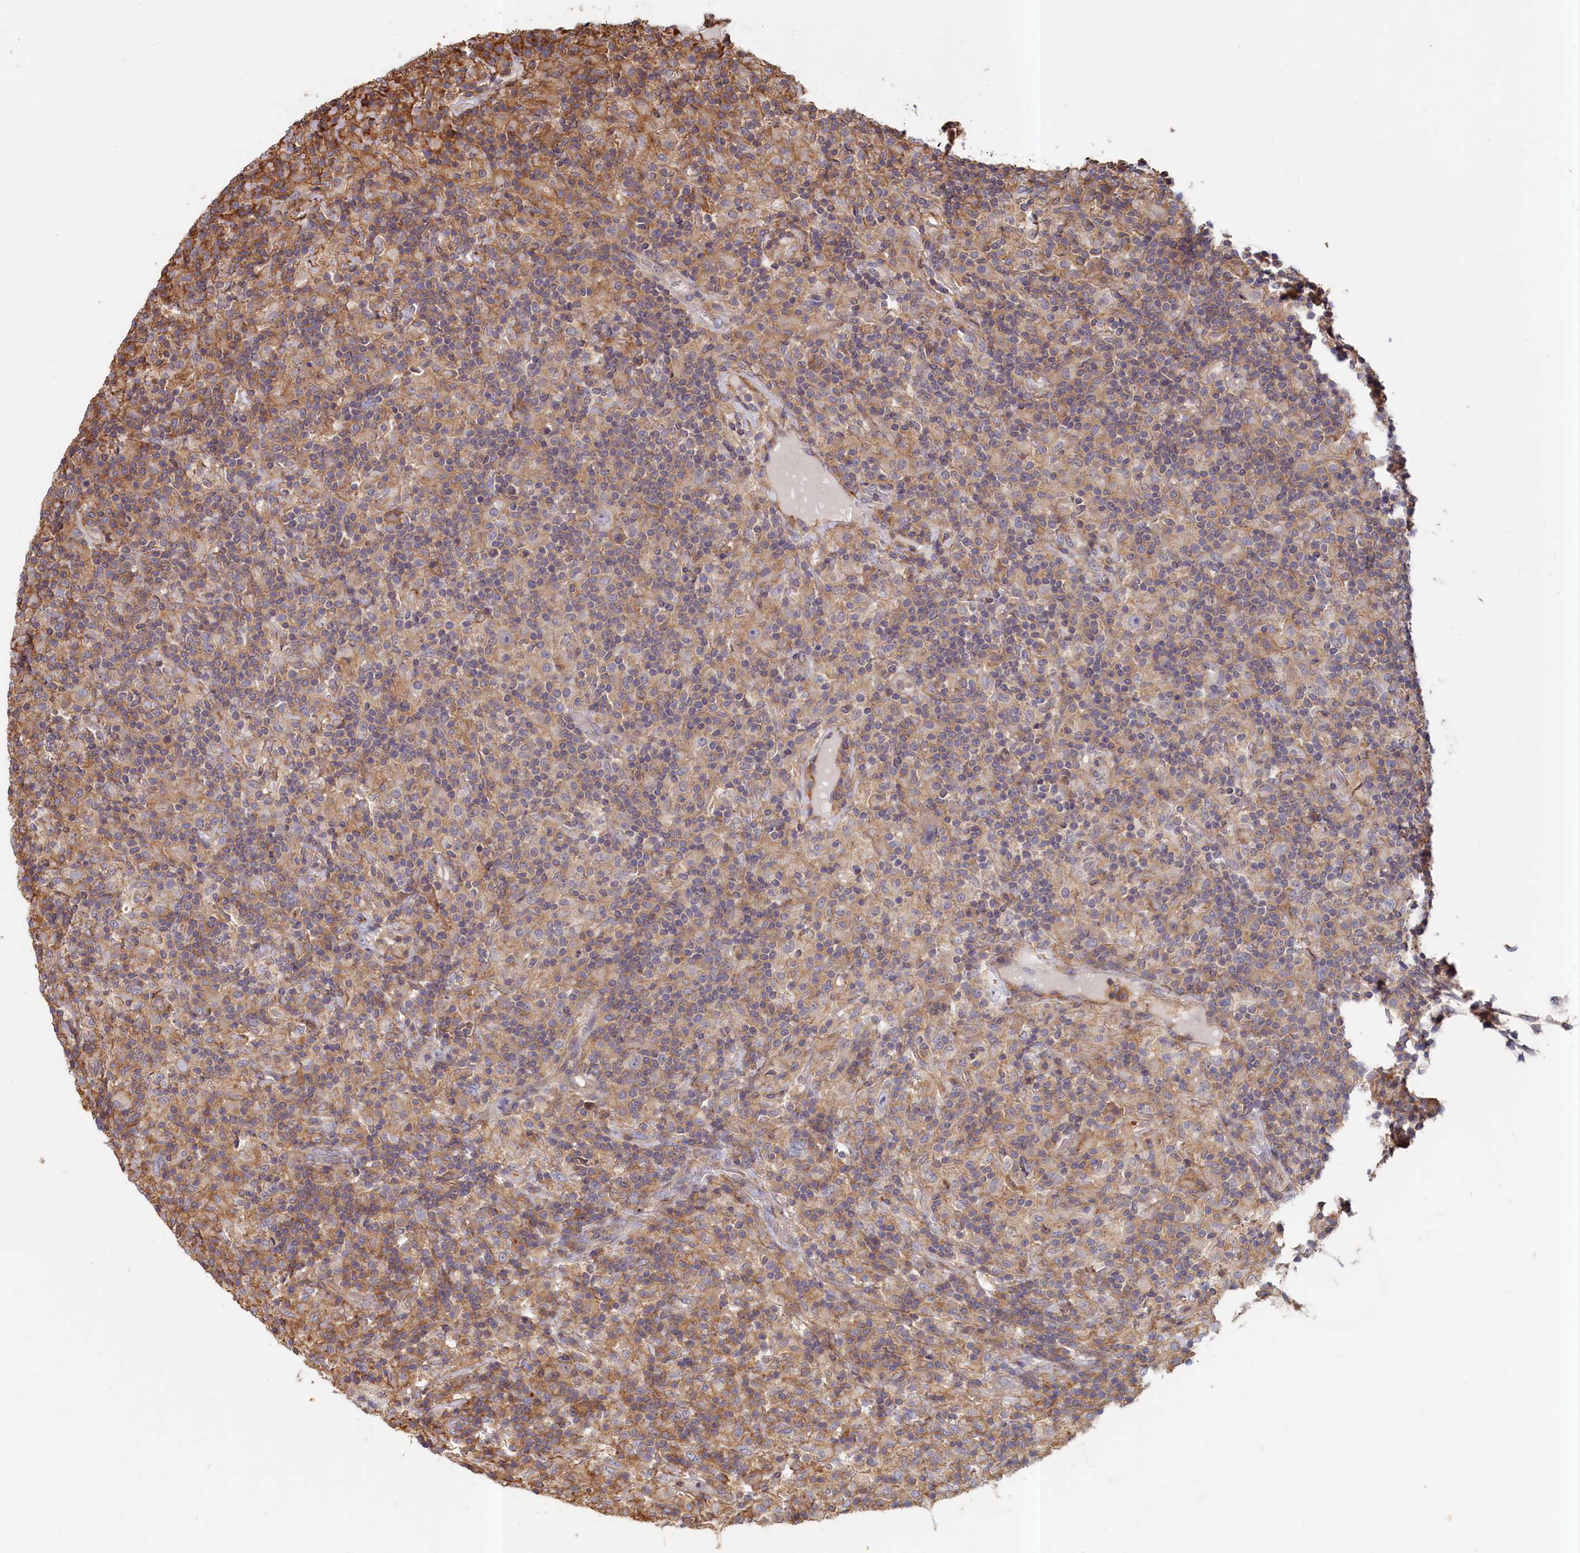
{"staining": {"intensity": "negative", "quantity": "none", "location": "none"}, "tissue": "lymphoma", "cell_type": "Tumor cells", "image_type": "cancer", "snomed": [{"axis": "morphology", "description": "Hodgkin's disease, NOS"}, {"axis": "topography", "description": "Lymph node"}], "caption": "Immunohistochemistry (IHC) micrograph of human Hodgkin's disease stained for a protein (brown), which displays no staining in tumor cells.", "gene": "ANKRD27", "patient": {"sex": "male", "age": 70}}